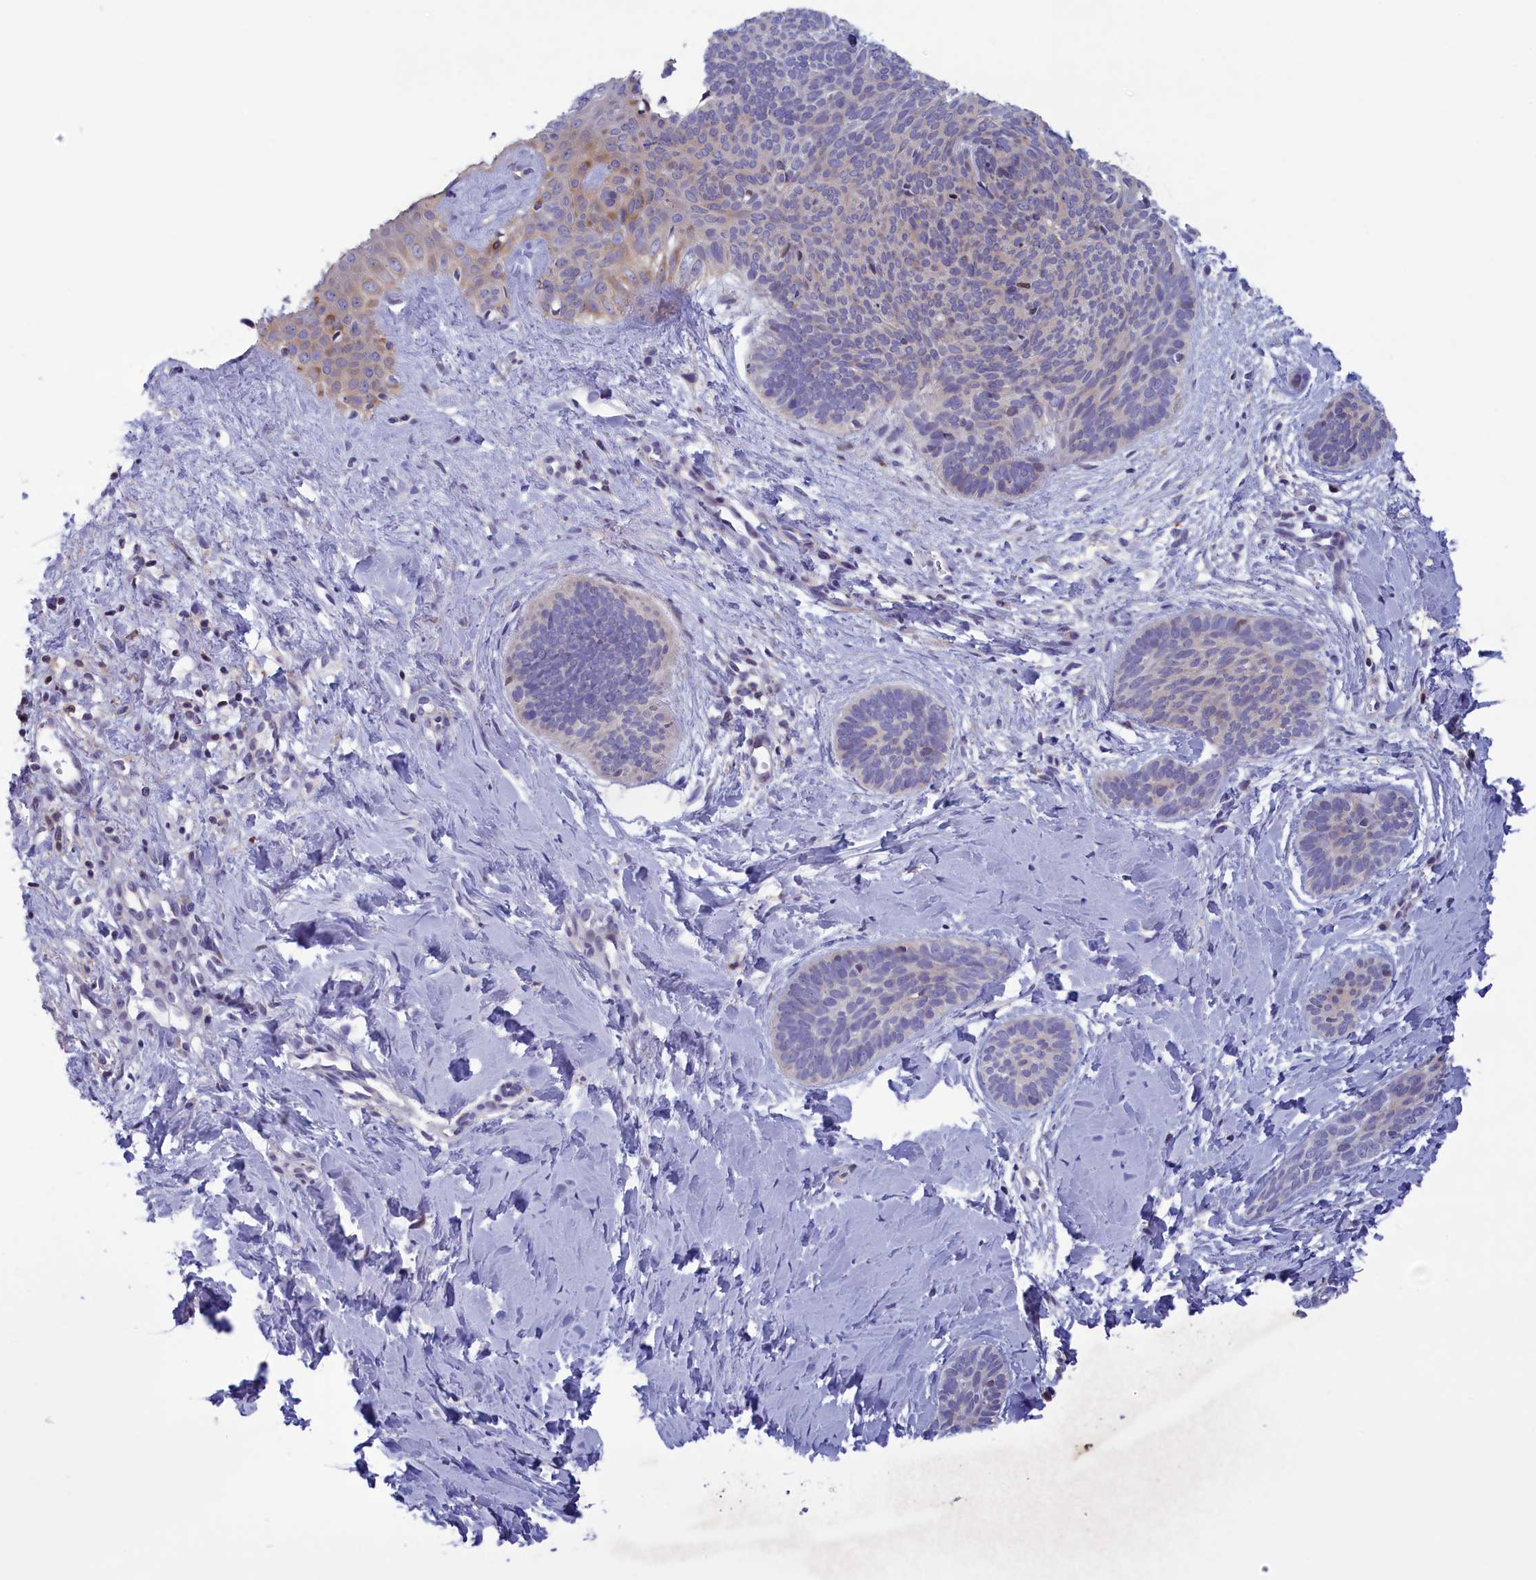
{"staining": {"intensity": "negative", "quantity": "none", "location": "none"}, "tissue": "skin cancer", "cell_type": "Tumor cells", "image_type": "cancer", "snomed": [{"axis": "morphology", "description": "Basal cell carcinoma"}, {"axis": "topography", "description": "Skin"}], "caption": "Immunohistochemical staining of human basal cell carcinoma (skin) exhibits no significant staining in tumor cells. Brightfield microscopy of immunohistochemistry (IHC) stained with DAB (brown) and hematoxylin (blue), captured at high magnification.", "gene": "CORO2A", "patient": {"sex": "female", "age": 81}}